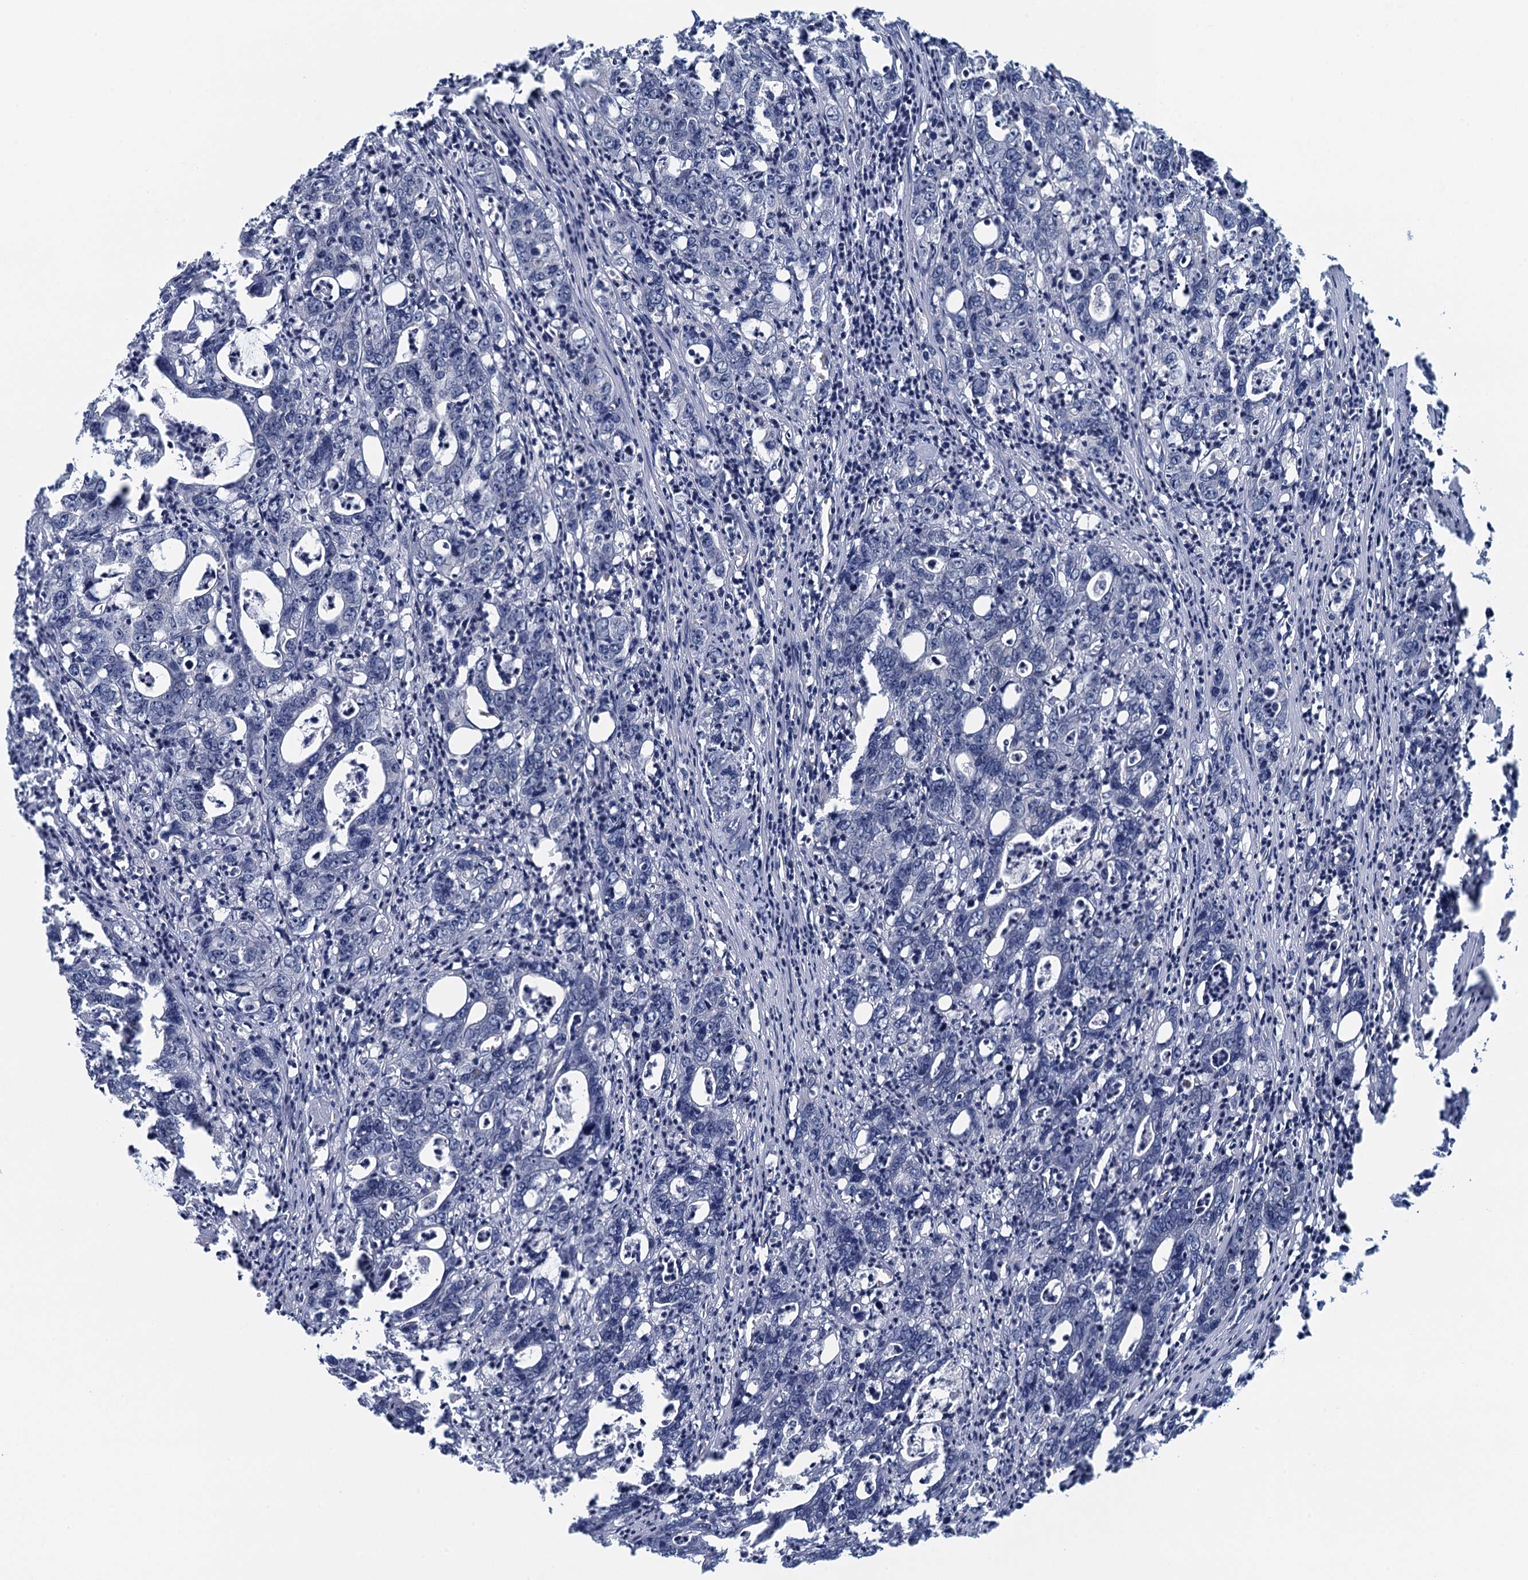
{"staining": {"intensity": "negative", "quantity": "none", "location": "none"}, "tissue": "colorectal cancer", "cell_type": "Tumor cells", "image_type": "cancer", "snomed": [{"axis": "morphology", "description": "Adenocarcinoma, NOS"}, {"axis": "topography", "description": "Colon"}], "caption": "IHC photomicrograph of colorectal adenocarcinoma stained for a protein (brown), which shows no positivity in tumor cells.", "gene": "NCKAP1L", "patient": {"sex": "female", "age": 75}}